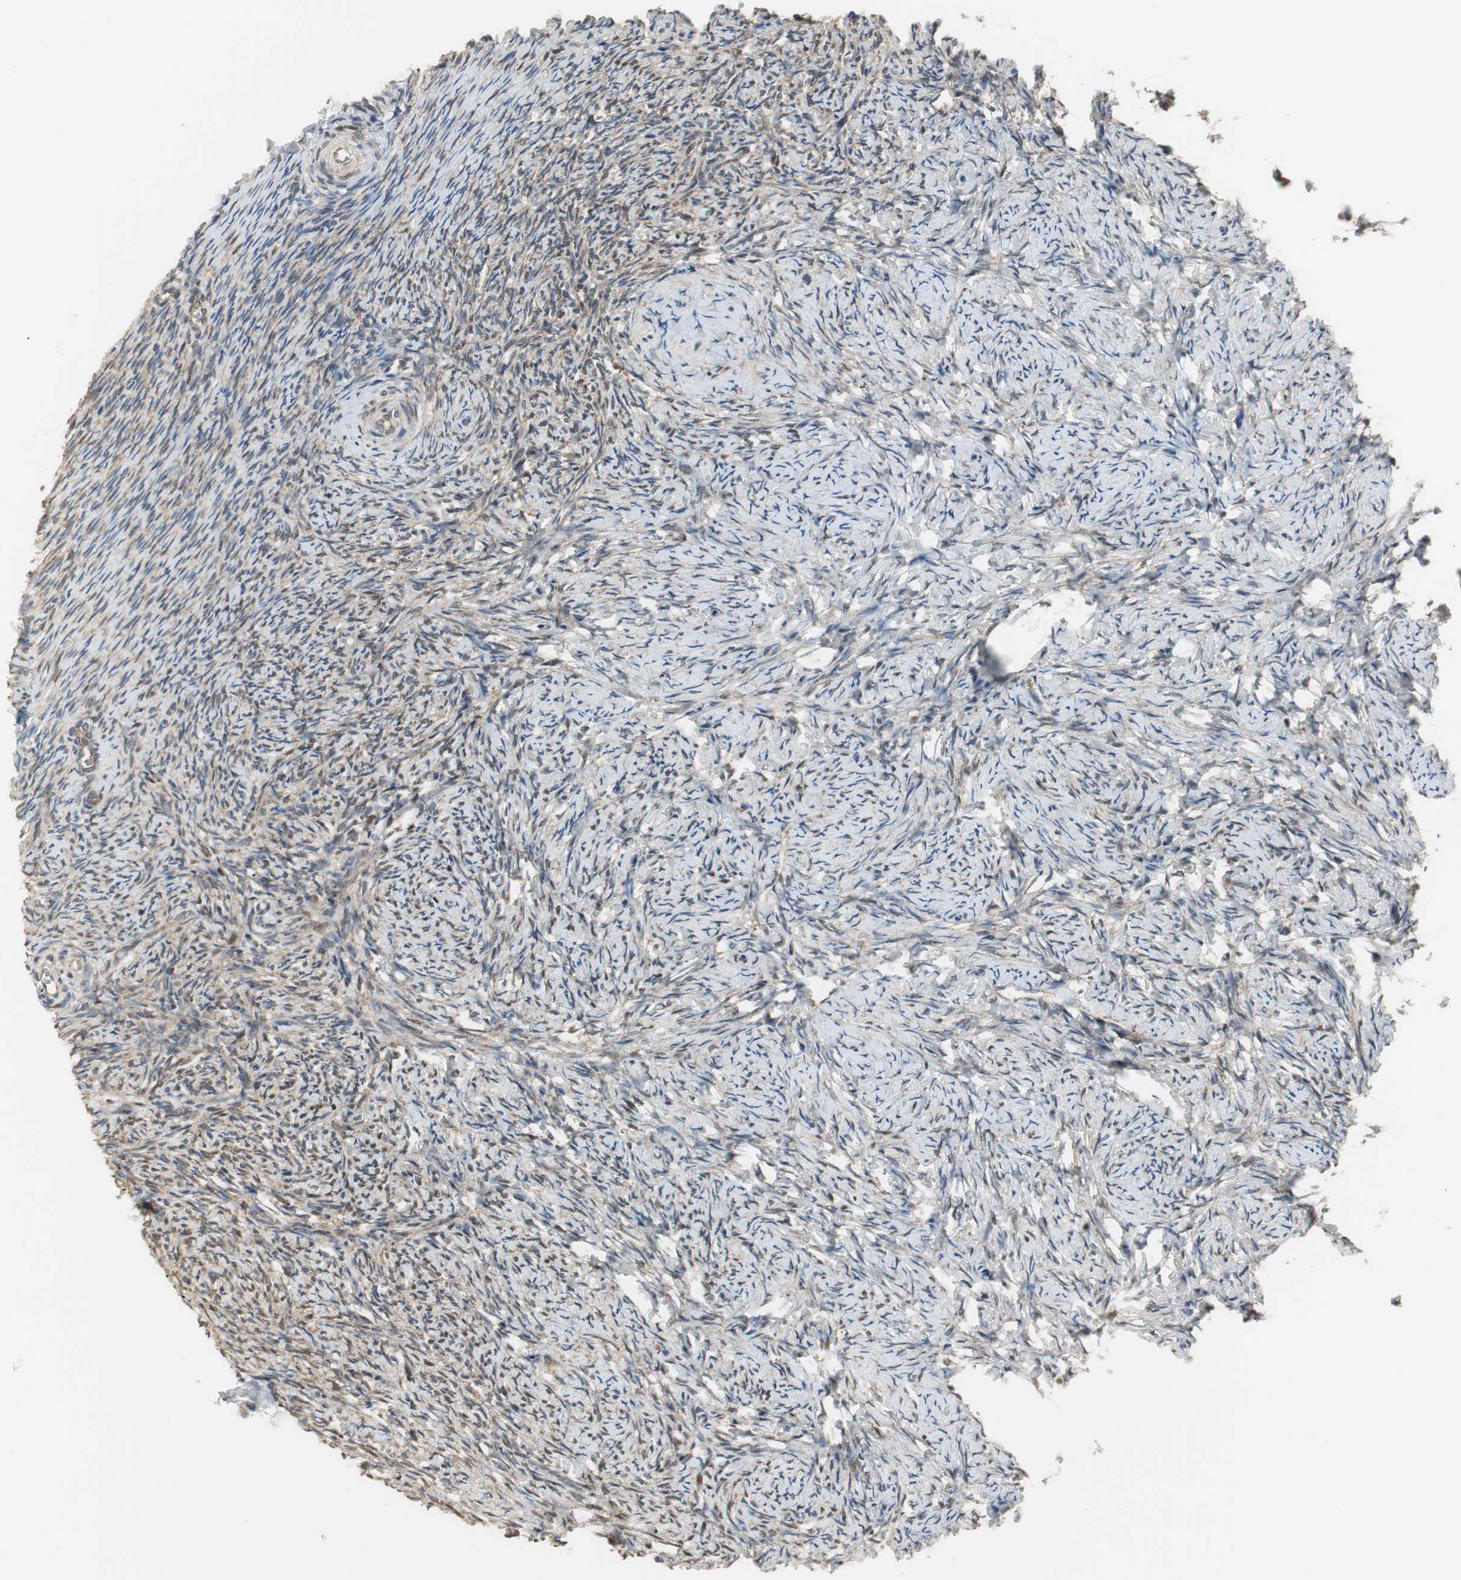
{"staining": {"intensity": "weak", "quantity": ">75%", "location": "cytoplasmic/membranous"}, "tissue": "ovary", "cell_type": "Ovarian stroma cells", "image_type": "normal", "snomed": [{"axis": "morphology", "description": "Normal tissue, NOS"}, {"axis": "topography", "description": "Ovary"}], "caption": "Immunohistochemistry photomicrograph of benign ovary: ovary stained using immunohistochemistry exhibits low levels of weak protein expression localized specifically in the cytoplasmic/membranous of ovarian stroma cells, appearing as a cytoplasmic/membranous brown color.", "gene": "CCT5", "patient": {"sex": "female", "age": 60}}